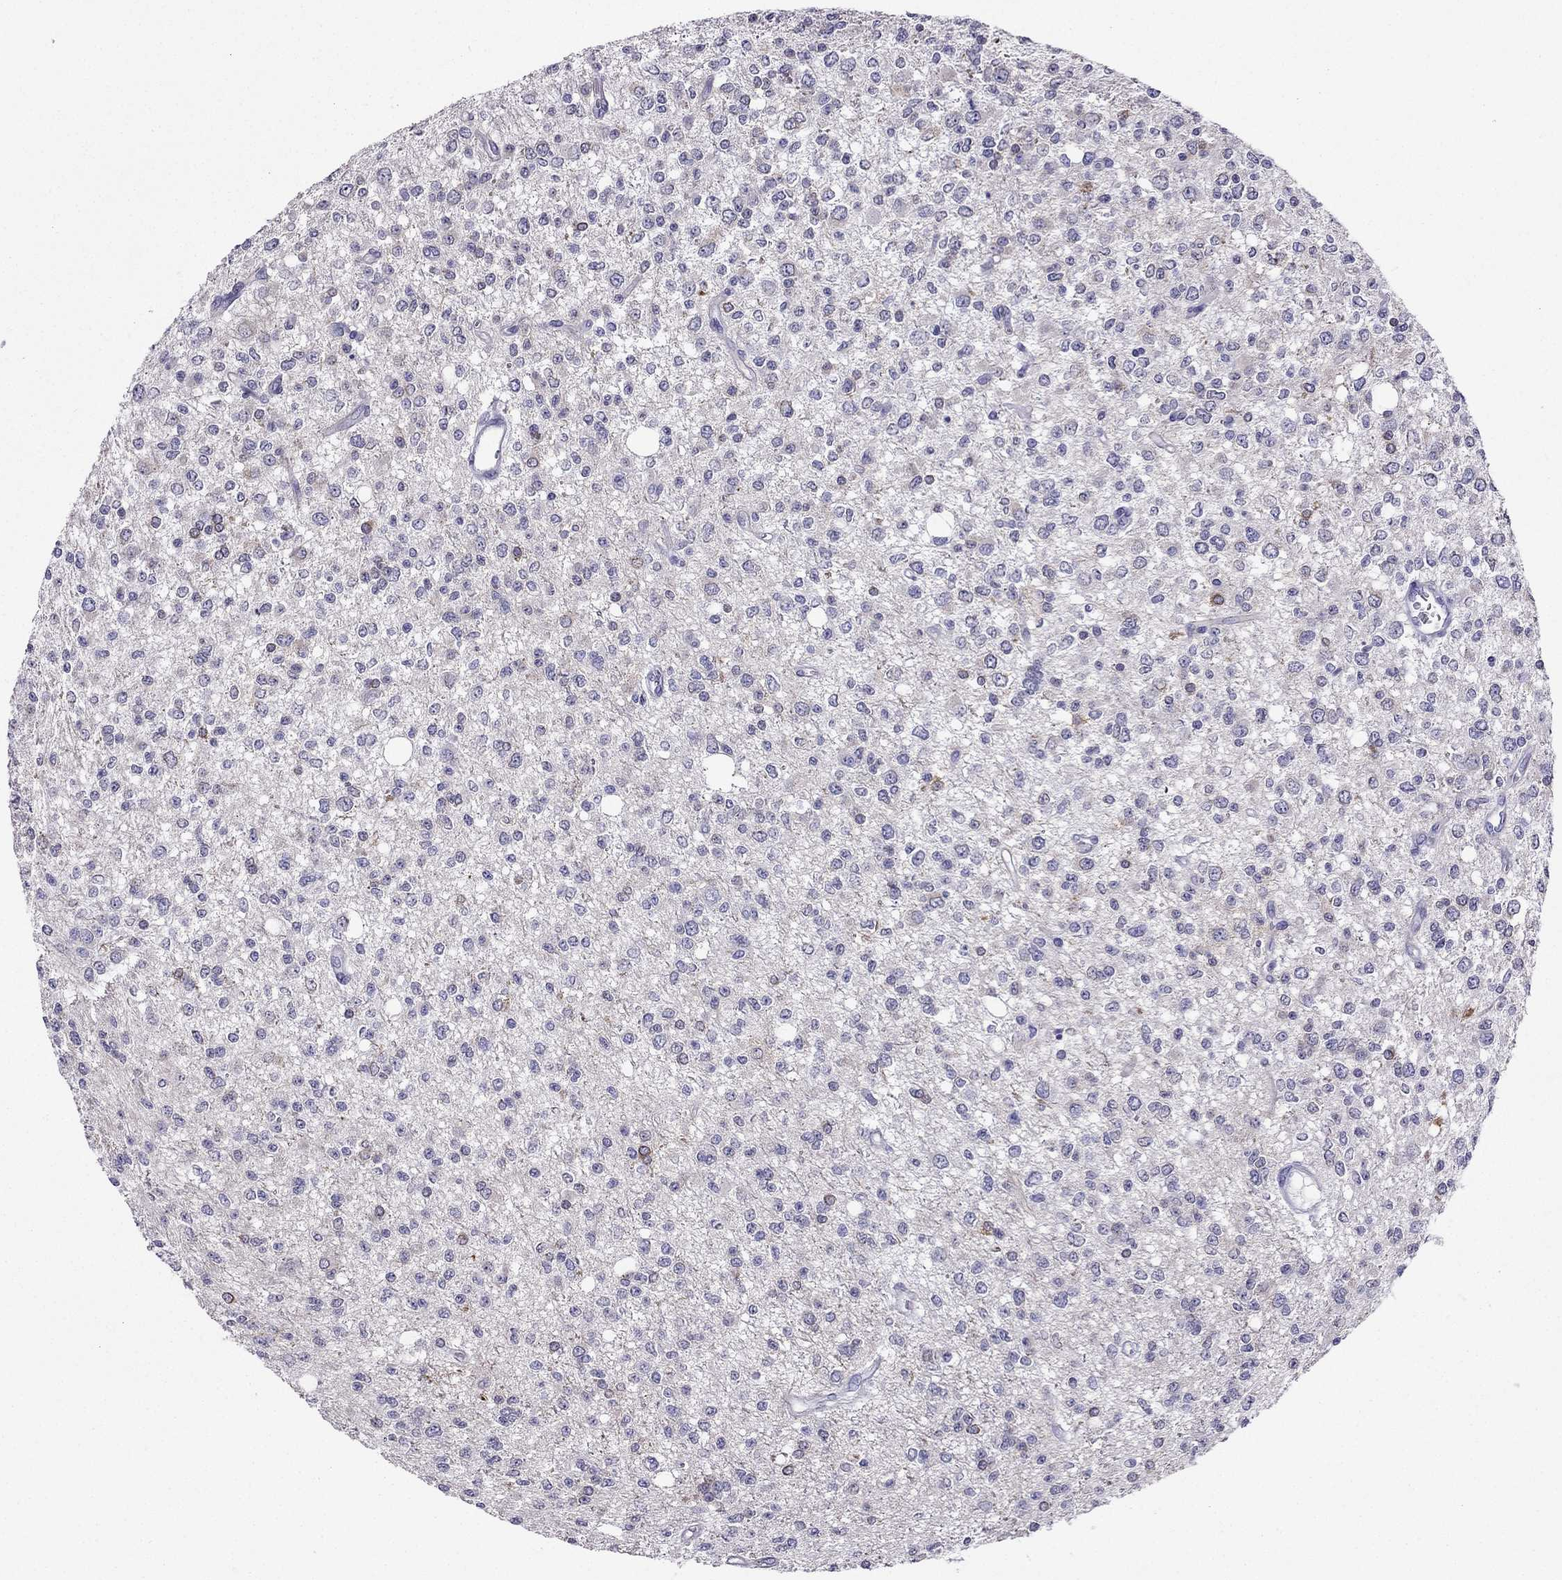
{"staining": {"intensity": "negative", "quantity": "none", "location": "none"}, "tissue": "glioma", "cell_type": "Tumor cells", "image_type": "cancer", "snomed": [{"axis": "morphology", "description": "Glioma, malignant, Low grade"}, {"axis": "topography", "description": "Brain"}], "caption": "DAB (3,3'-diaminobenzidine) immunohistochemical staining of human malignant glioma (low-grade) displays no significant positivity in tumor cells.", "gene": "KCNJ10", "patient": {"sex": "male", "age": 67}}